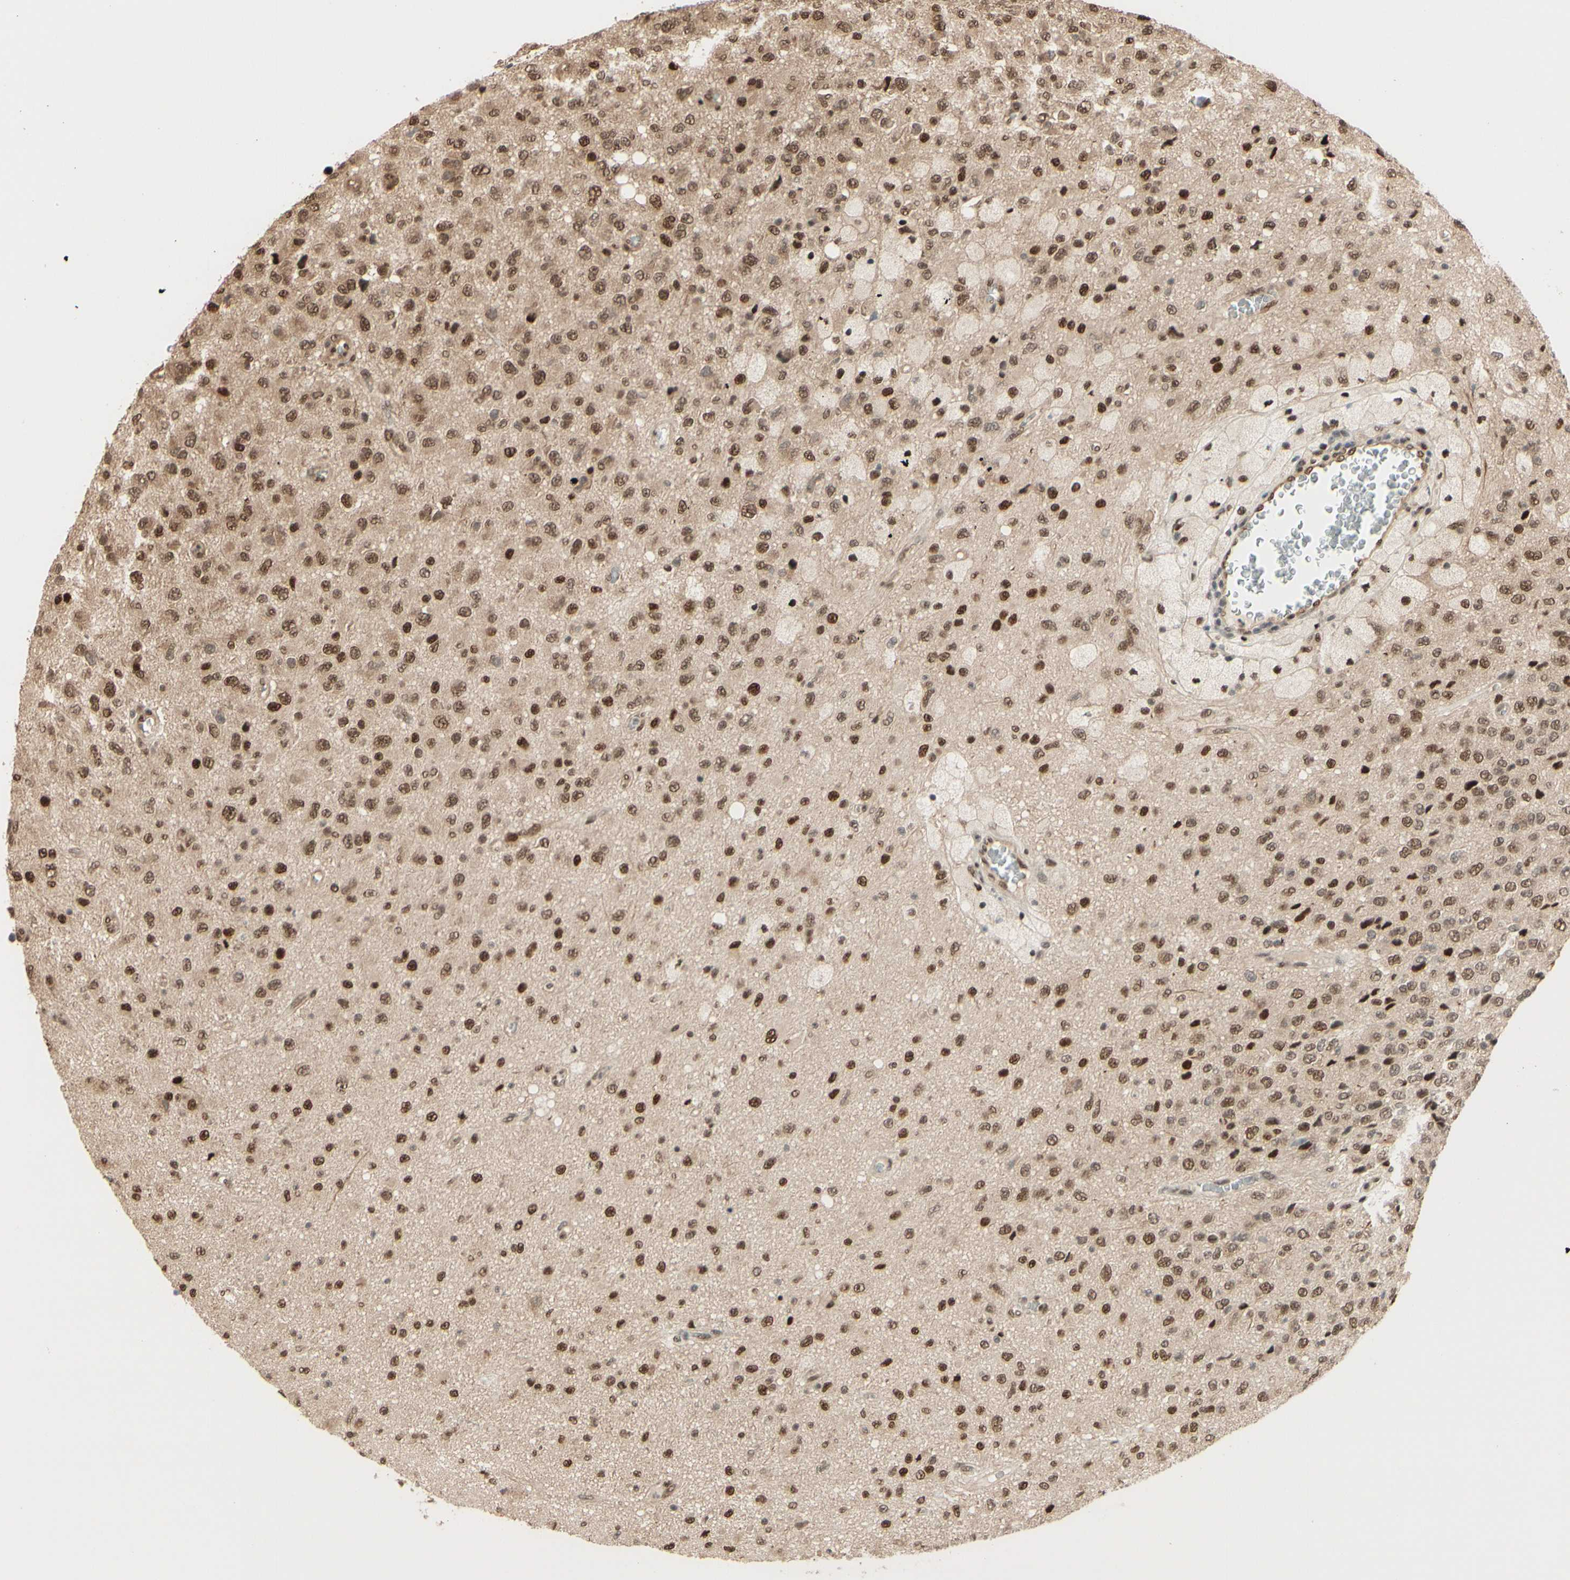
{"staining": {"intensity": "strong", "quantity": ">75%", "location": "cytoplasmic/membranous,nuclear"}, "tissue": "glioma", "cell_type": "Tumor cells", "image_type": "cancer", "snomed": [{"axis": "morphology", "description": "Glioma, malignant, High grade"}, {"axis": "topography", "description": "pancreas cauda"}], "caption": "Immunohistochemistry (IHC) histopathology image of human glioma stained for a protein (brown), which reveals high levels of strong cytoplasmic/membranous and nuclear staining in approximately >75% of tumor cells.", "gene": "HSF1", "patient": {"sex": "male", "age": 60}}